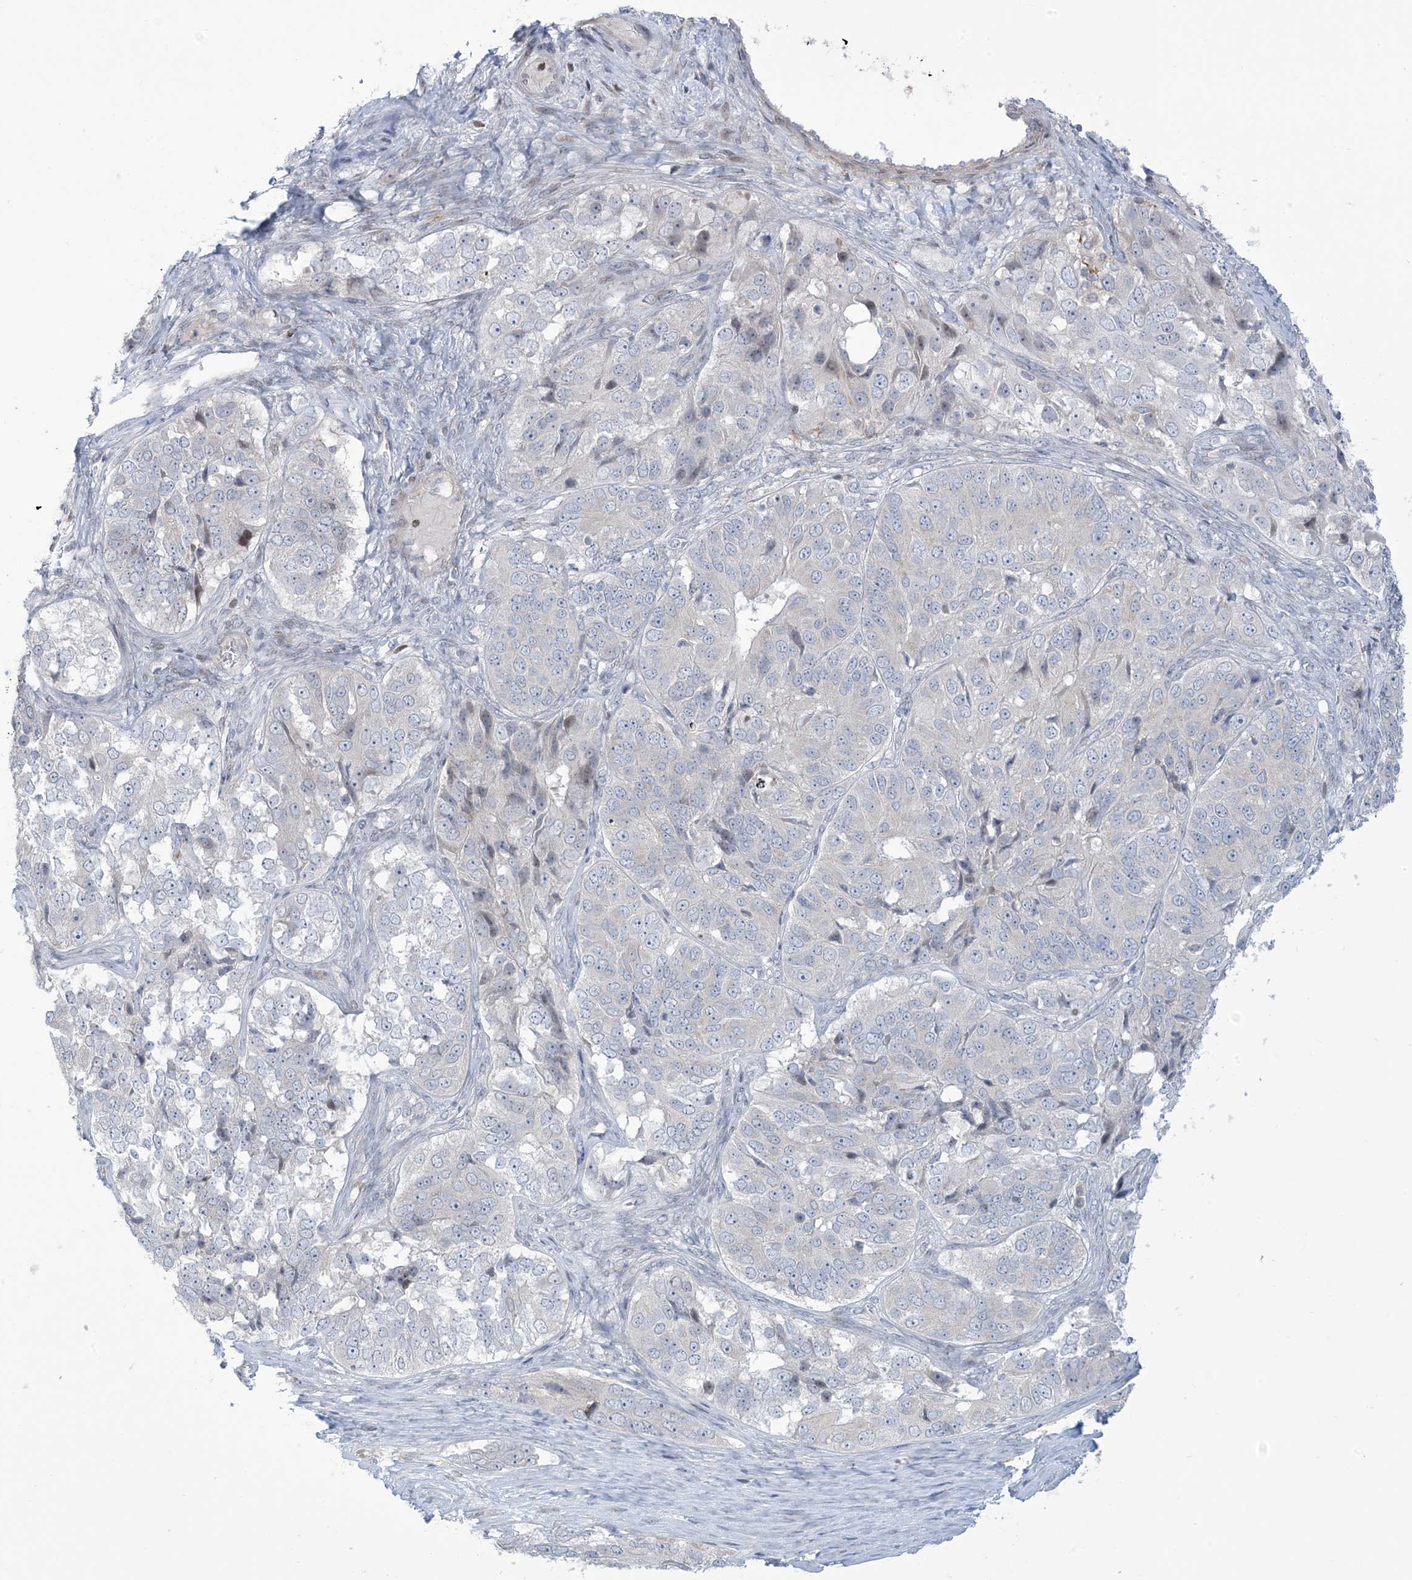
{"staining": {"intensity": "negative", "quantity": "none", "location": "none"}, "tissue": "ovarian cancer", "cell_type": "Tumor cells", "image_type": "cancer", "snomed": [{"axis": "morphology", "description": "Carcinoma, endometroid"}, {"axis": "topography", "description": "Ovary"}], "caption": "The histopathology image exhibits no staining of tumor cells in ovarian cancer (endometroid carcinoma). (Brightfield microscopy of DAB immunohistochemistry at high magnification).", "gene": "AFTPH", "patient": {"sex": "female", "age": 51}}